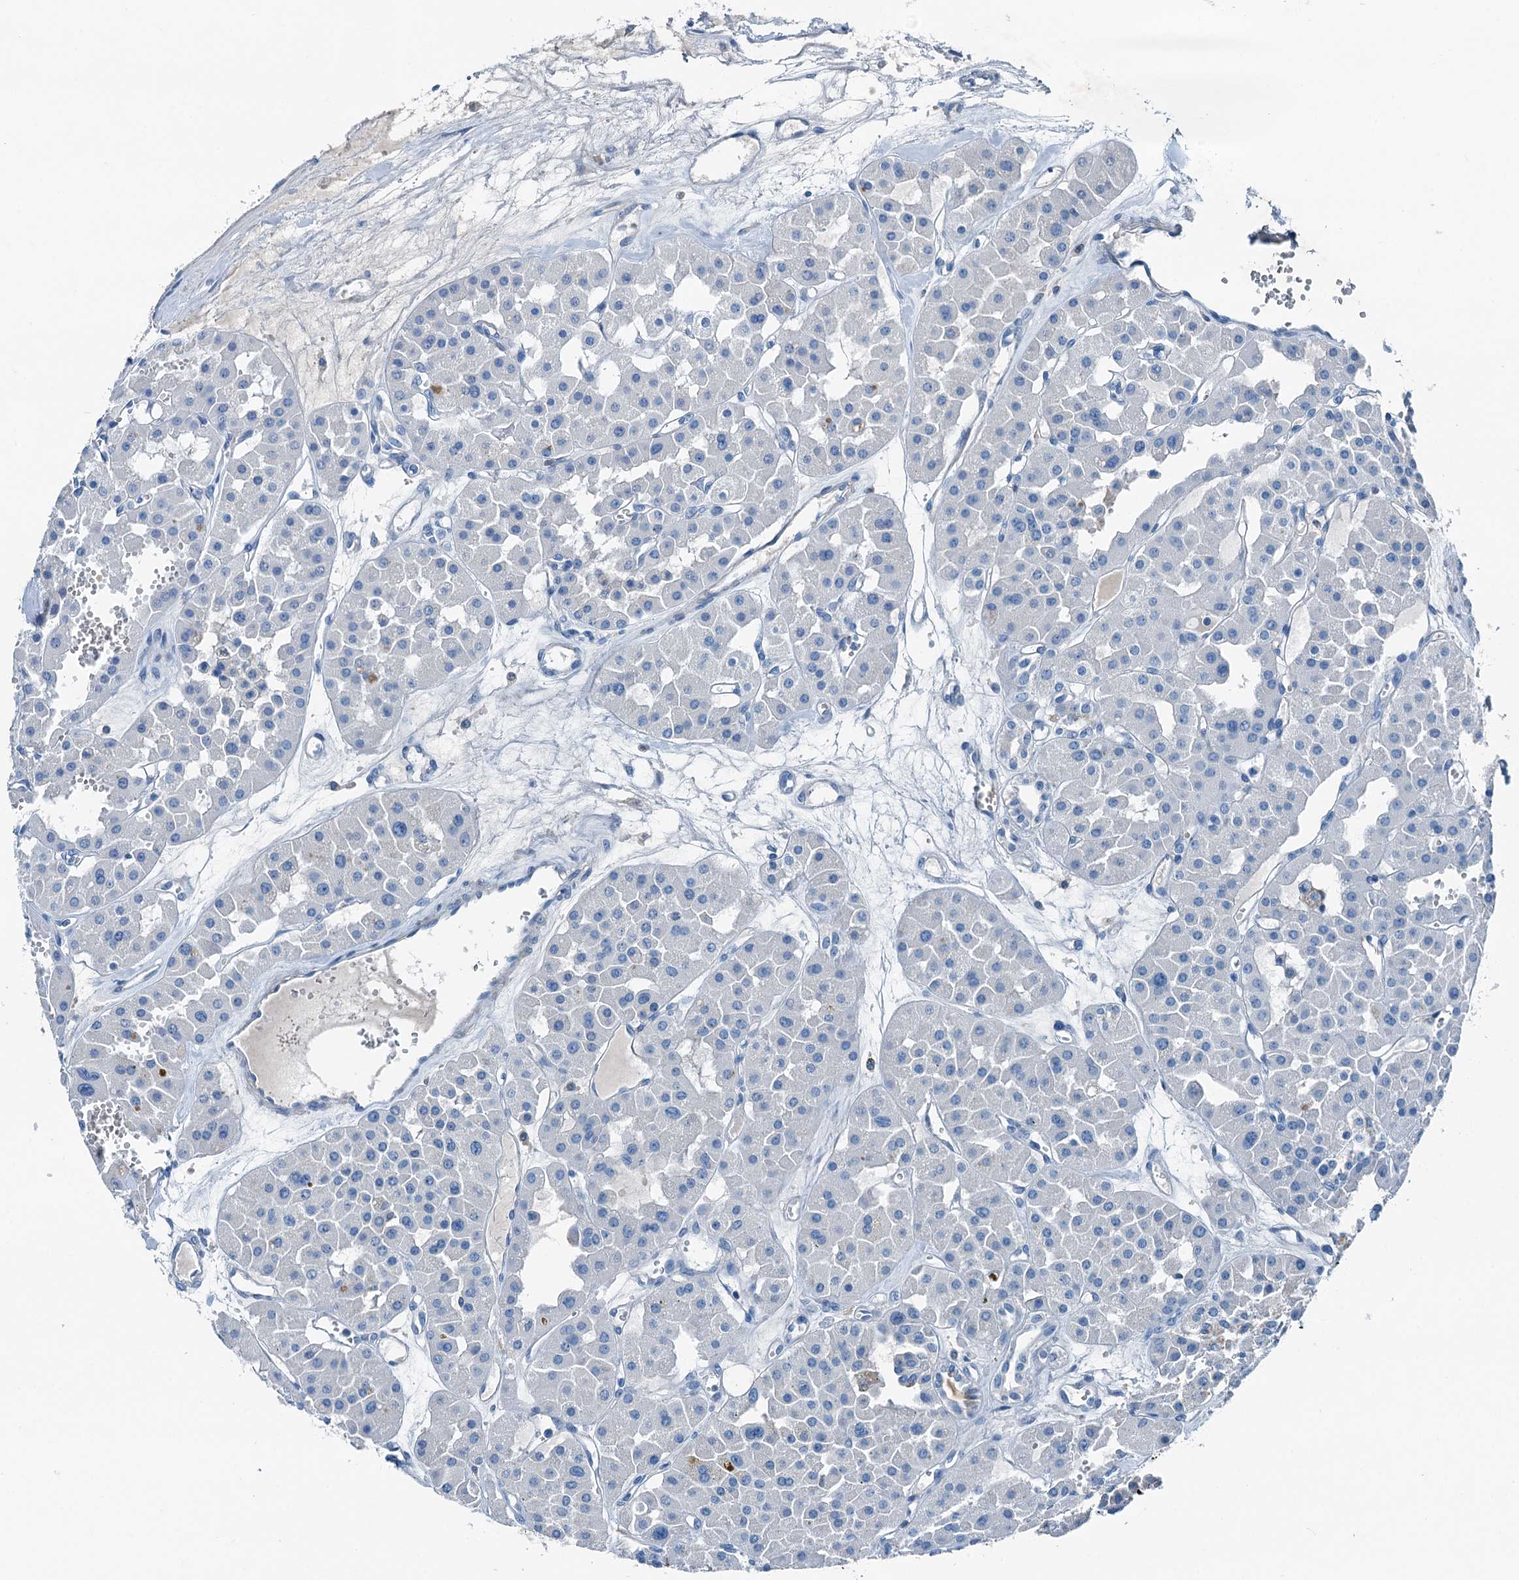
{"staining": {"intensity": "negative", "quantity": "none", "location": "none"}, "tissue": "renal cancer", "cell_type": "Tumor cells", "image_type": "cancer", "snomed": [{"axis": "morphology", "description": "Carcinoma, NOS"}, {"axis": "topography", "description": "Kidney"}], "caption": "Immunohistochemistry (IHC) of human renal carcinoma exhibits no positivity in tumor cells.", "gene": "RAB3IL1", "patient": {"sex": "female", "age": 75}}